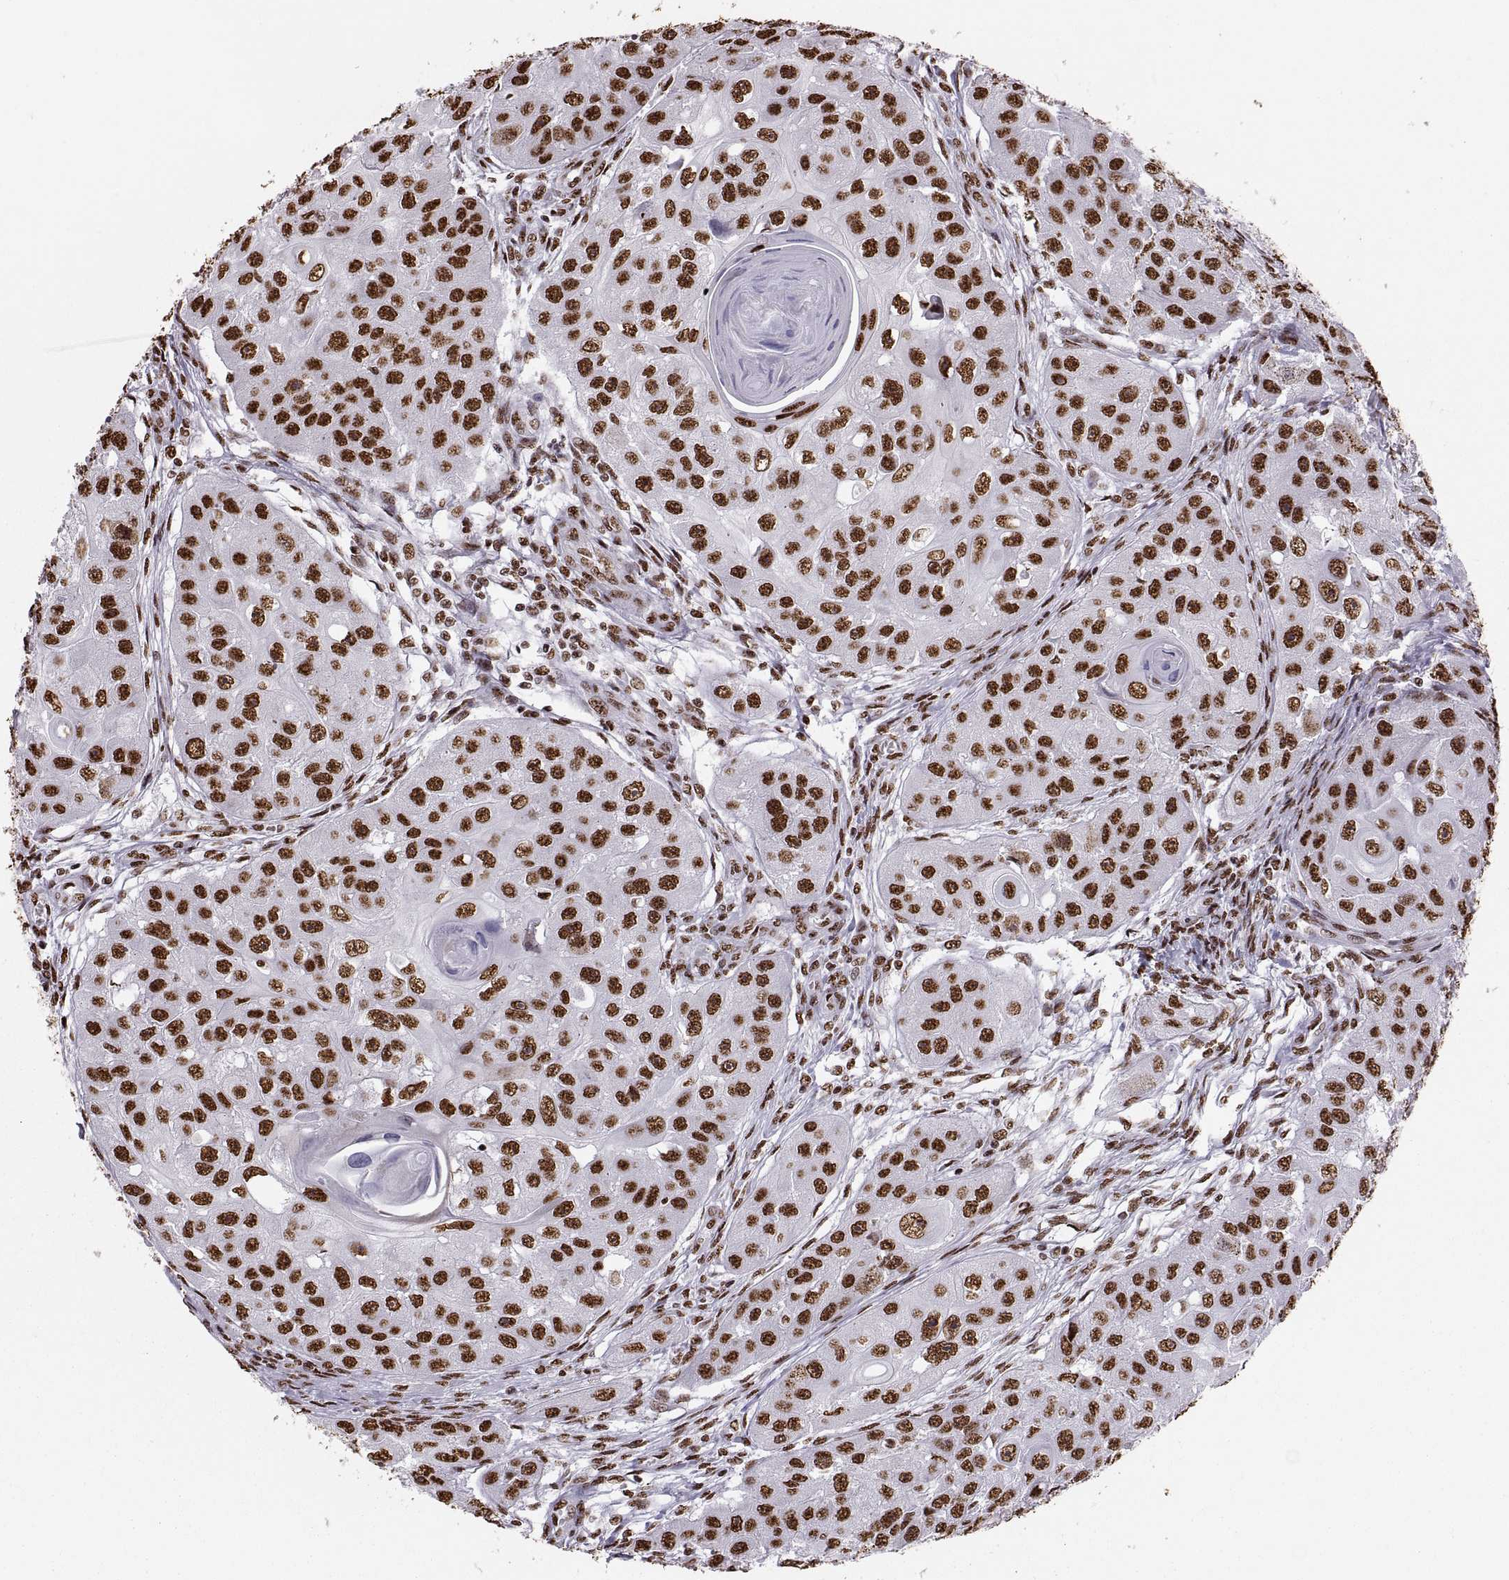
{"staining": {"intensity": "strong", "quantity": ">75%", "location": "nuclear"}, "tissue": "head and neck cancer", "cell_type": "Tumor cells", "image_type": "cancer", "snomed": [{"axis": "morphology", "description": "Squamous cell carcinoma, NOS"}, {"axis": "topography", "description": "Head-Neck"}], "caption": "IHC image of human squamous cell carcinoma (head and neck) stained for a protein (brown), which exhibits high levels of strong nuclear expression in about >75% of tumor cells.", "gene": "SNAI1", "patient": {"sex": "male", "age": 51}}